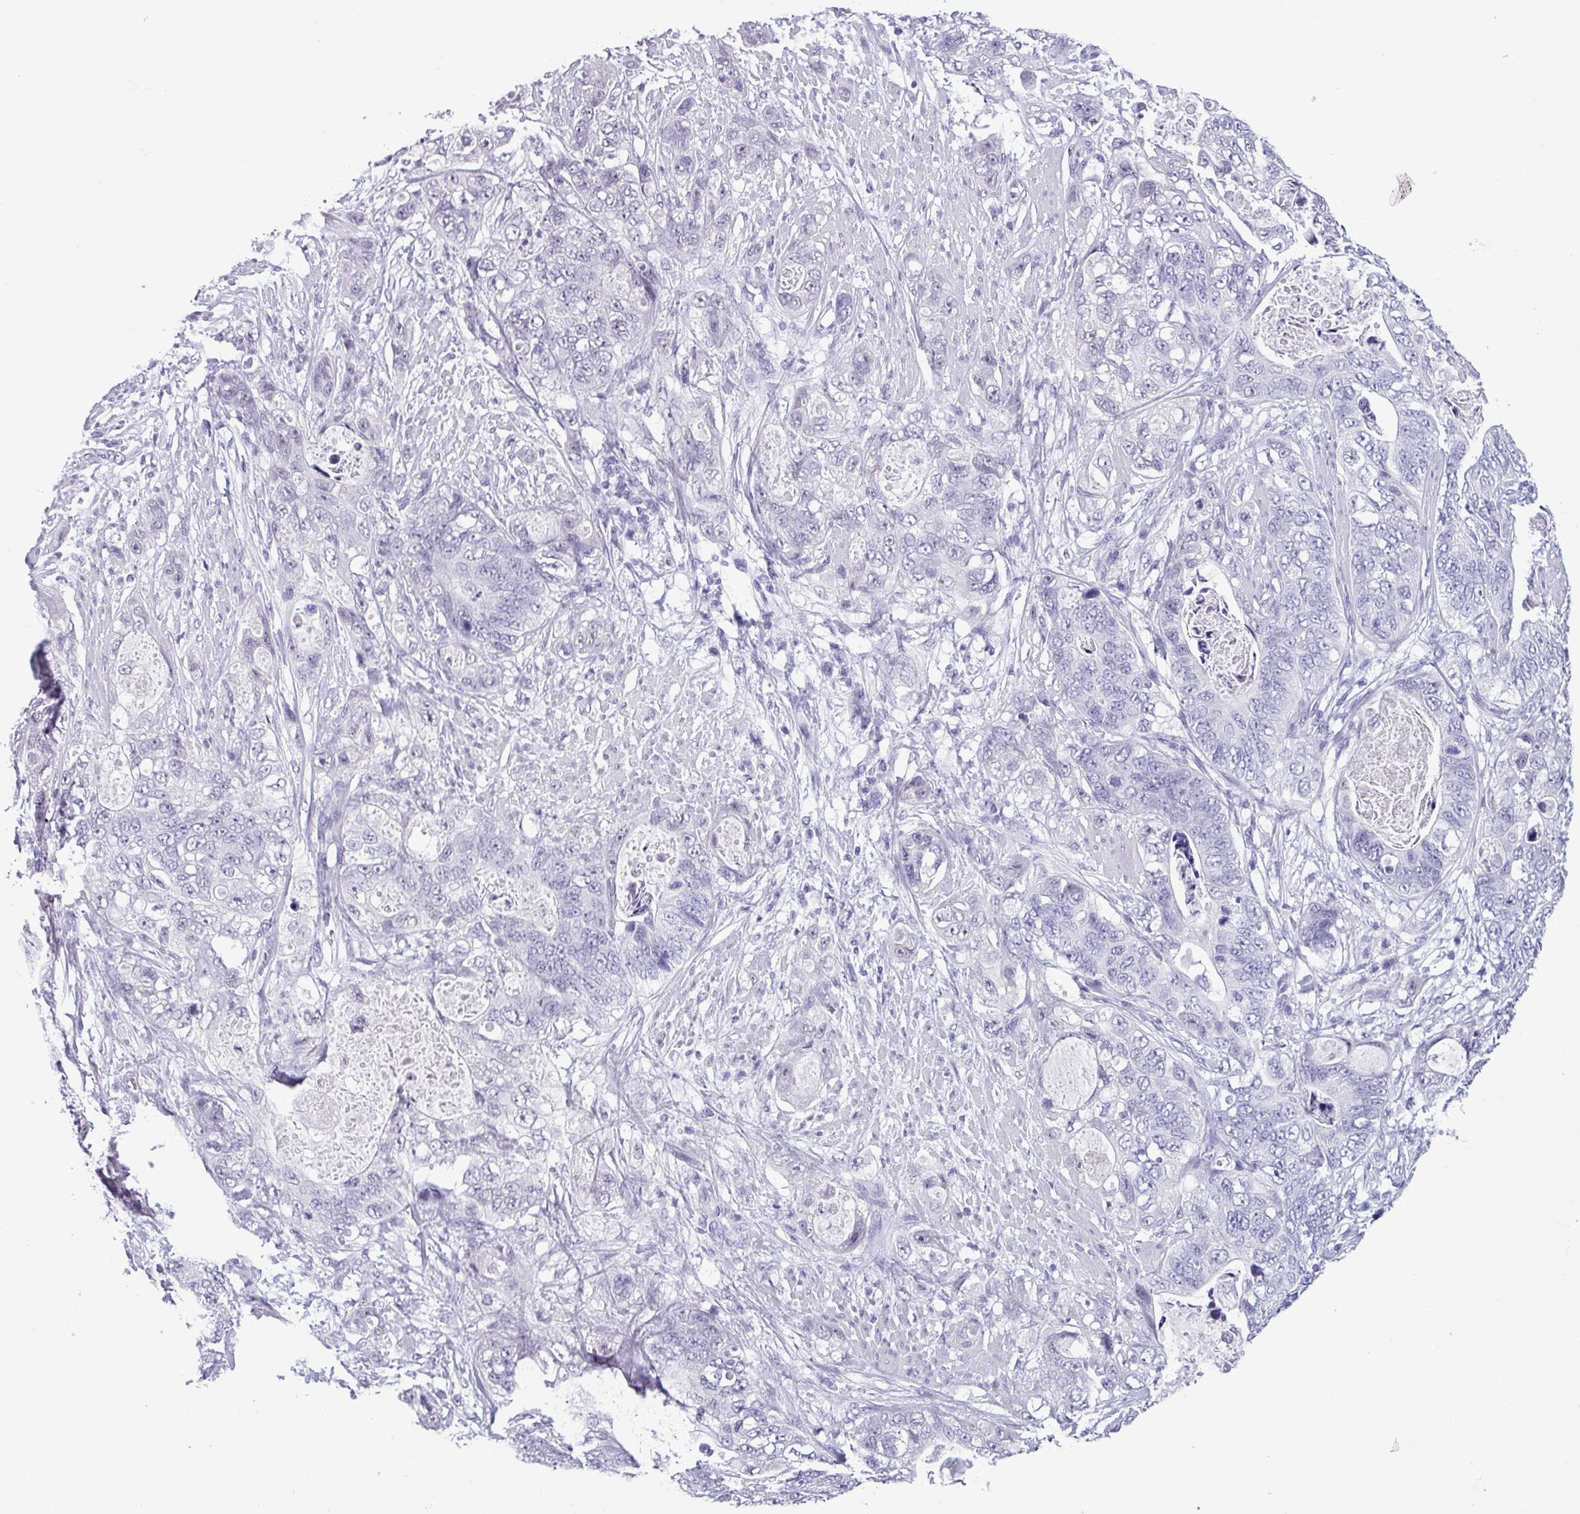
{"staining": {"intensity": "negative", "quantity": "none", "location": "none"}, "tissue": "stomach cancer", "cell_type": "Tumor cells", "image_type": "cancer", "snomed": [{"axis": "morphology", "description": "Adenocarcinoma, NOS"}, {"axis": "topography", "description": "Stomach"}], "caption": "A high-resolution image shows immunohistochemistry staining of stomach adenocarcinoma, which displays no significant positivity in tumor cells. (DAB immunohistochemistry with hematoxylin counter stain).", "gene": "SRGAP1", "patient": {"sex": "female", "age": 89}}